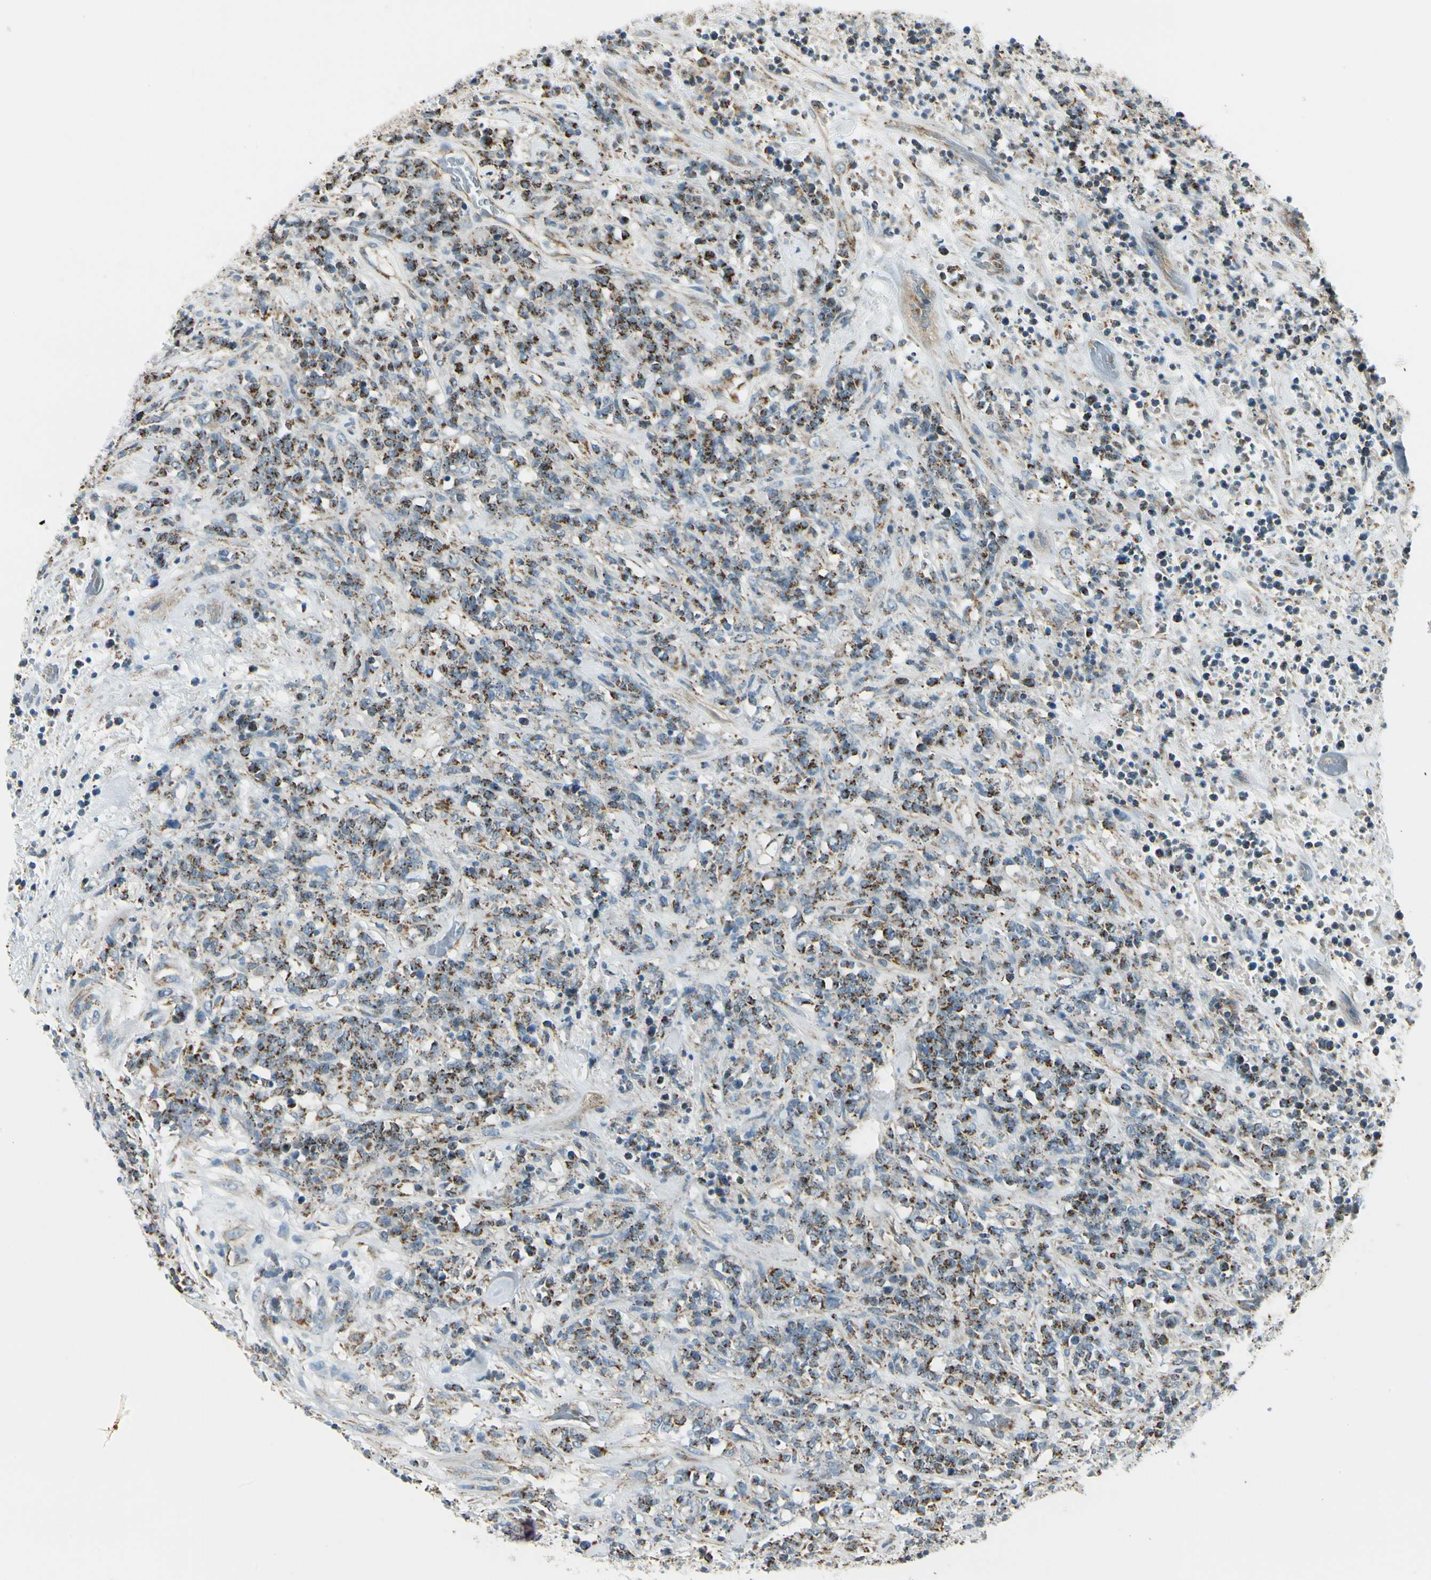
{"staining": {"intensity": "moderate", "quantity": ">75%", "location": "cytoplasmic/membranous"}, "tissue": "lymphoma", "cell_type": "Tumor cells", "image_type": "cancer", "snomed": [{"axis": "morphology", "description": "Malignant lymphoma, non-Hodgkin's type, High grade"}, {"axis": "topography", "description": "Soft tissue"}], "caption": "This micrograph shows malignant lymphoma, non-Hodgkin's type (high-grade) stained with IHC to label a protein in brown. The cytoplasmic/membranous of tumor cells show moderate positivity for the protein. Nuclei are counter-stained blue.", "gene": "EPHB3", "patient": {"sex": "male", "age": 18}}